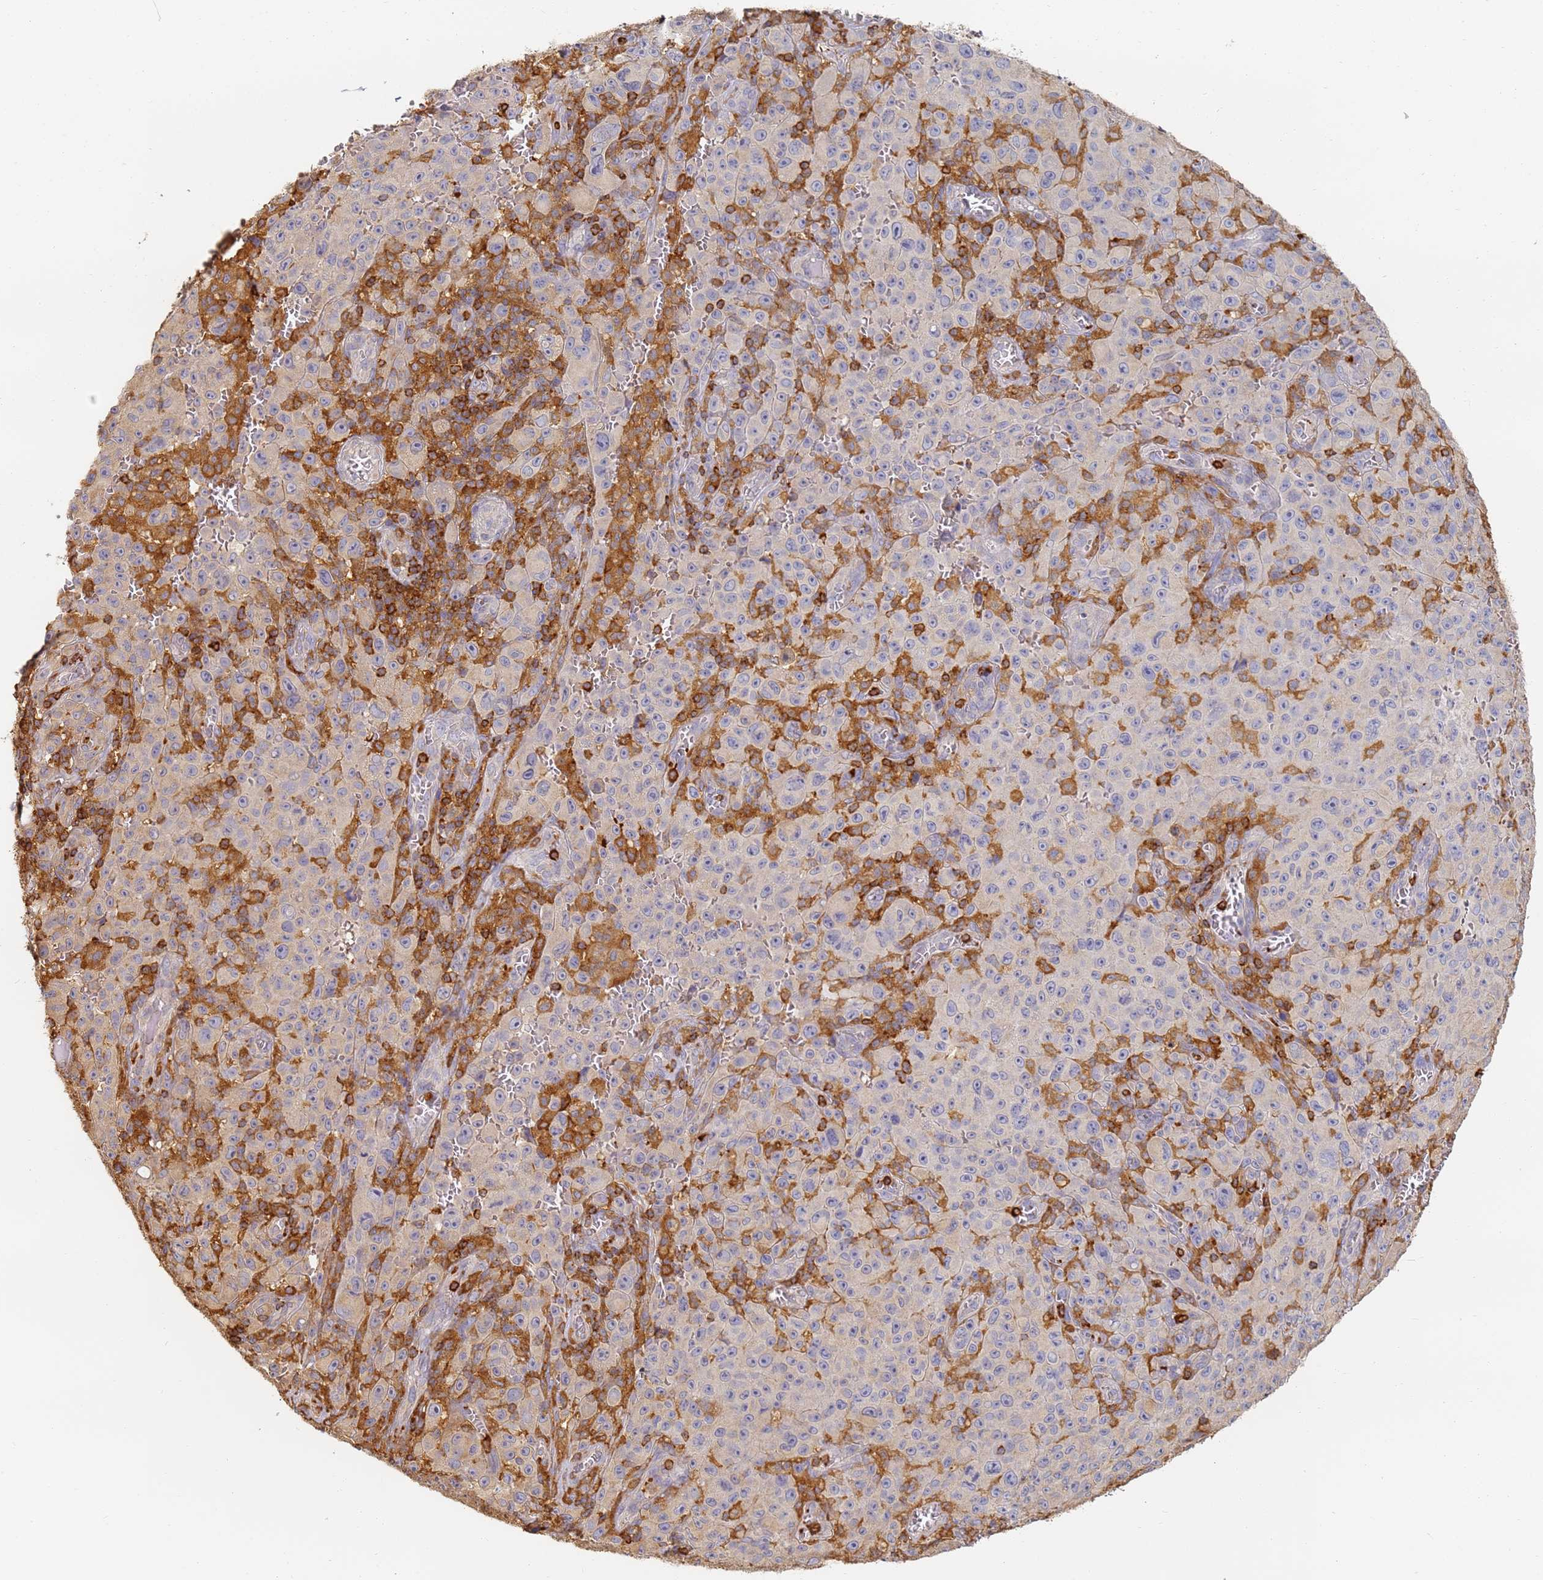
{"staining": {"intensity": "negative", "quantity": "none", "location": "none"}, "tissue": "melanoma", "cell_type": "Tumor cells", "image_type": "cancer", "snomed": [{"axis": "morphology", "description": "Malignant melanoma, NOS"}, {"axis": "topography", "description": "Skin"}], "caption": "DAB immunohistochemical staining of malignant melanoma reveals no significant staining in tumor cells.", "gene": "BIN2", "patient": {"sex": "female", "age": 82}}